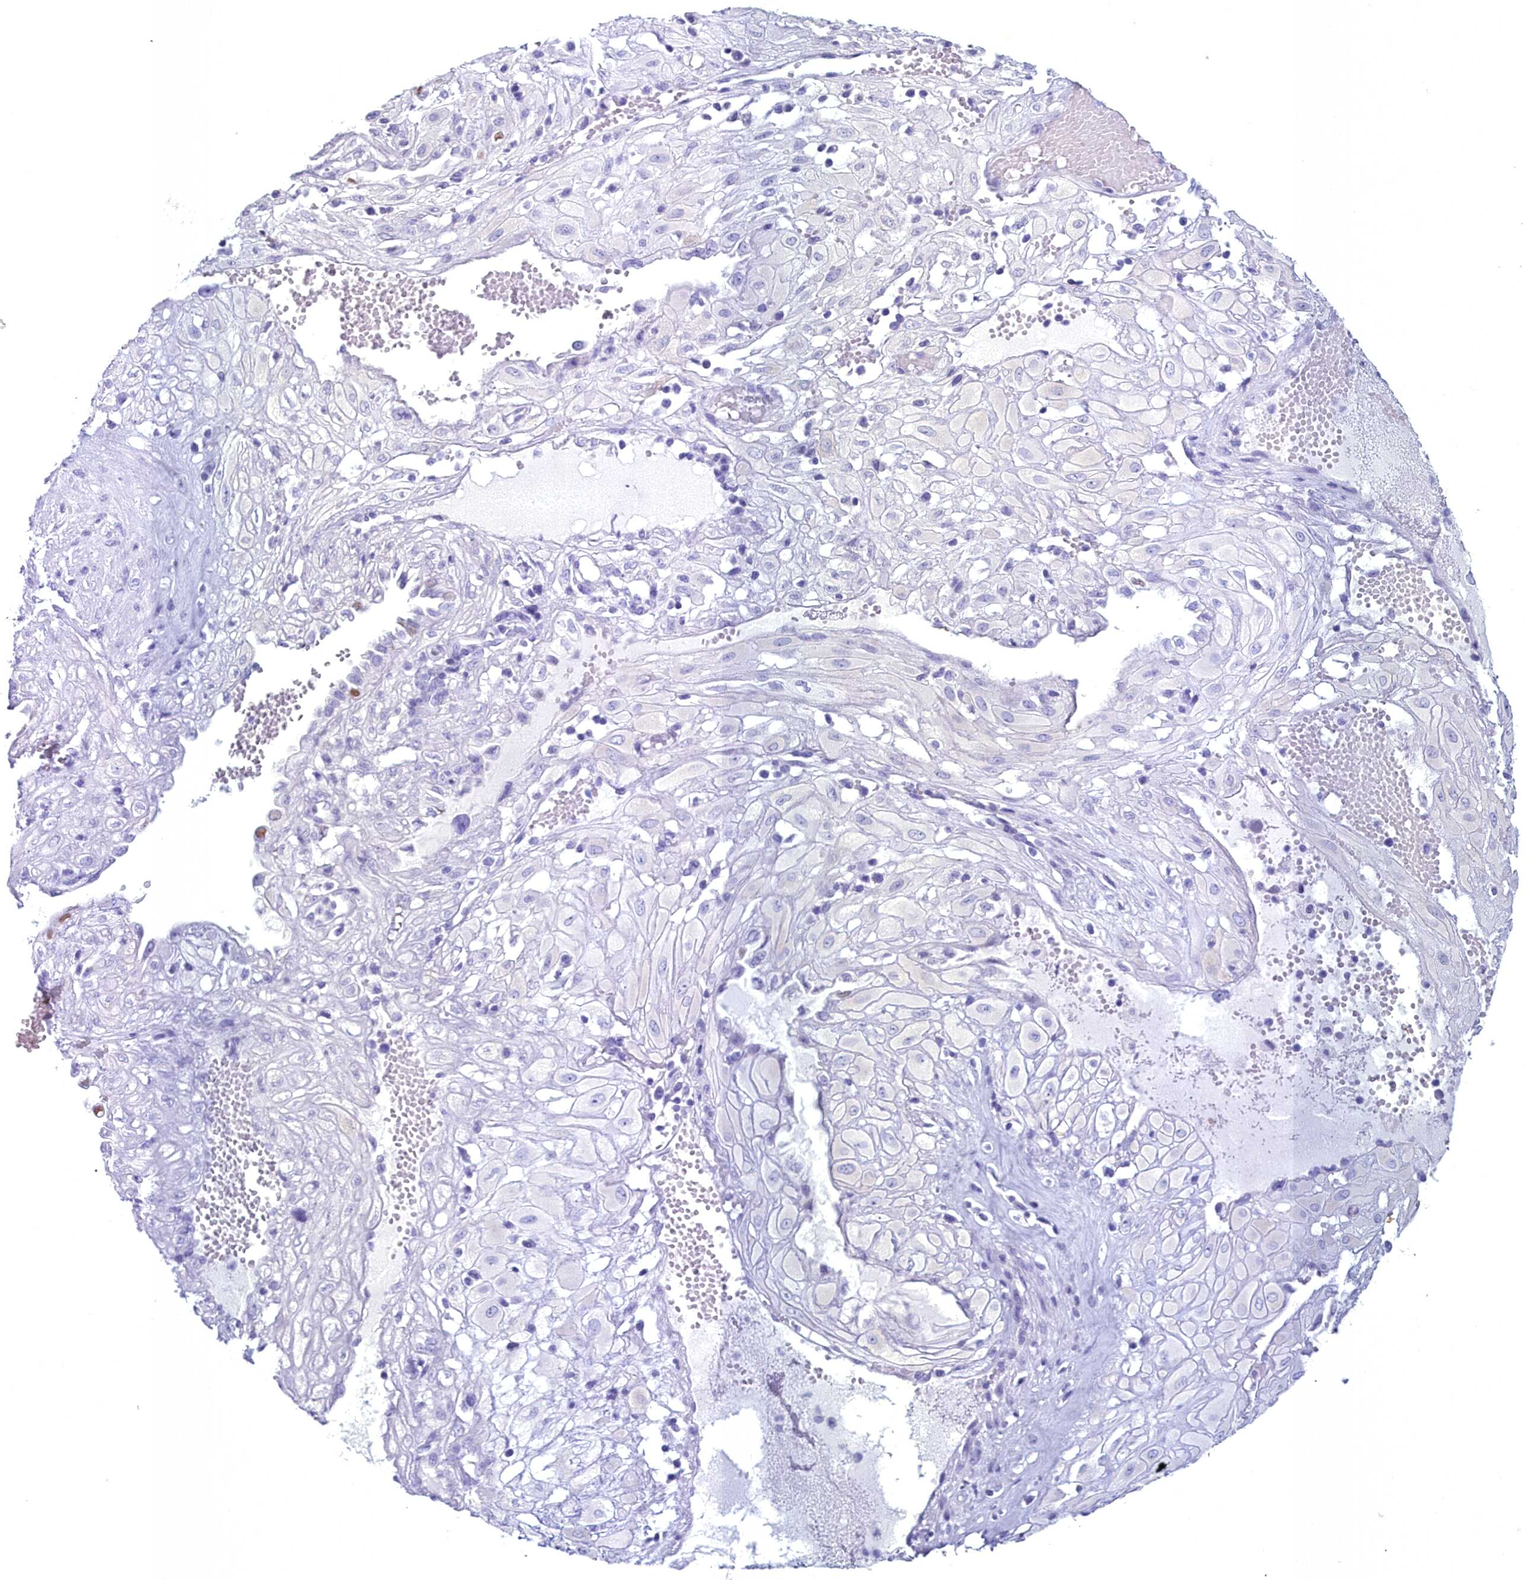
{"staining": {"intensity": "negative", "quantity": "none", "location": "none"}, "tissue": "cervical cancer", "cell_type": "Tumor cells", "image_type": "cancer", "snomed": [{"axis": "morphology", "description": "Squamous cell carcinoma, NOS"}, {"axis": "topography", "description": "Cervix"}], "caption": "Immunohistochemistry micrograph of neoplastic tissue: cervical cancer (squamous cell carcinoma) stained with DAB (3,3'-diaminobenzidine) demonstrates no significant protein staining in tumor cells.", "gene": "MAP6", "patient": {"sex": "female", "age": 36}}